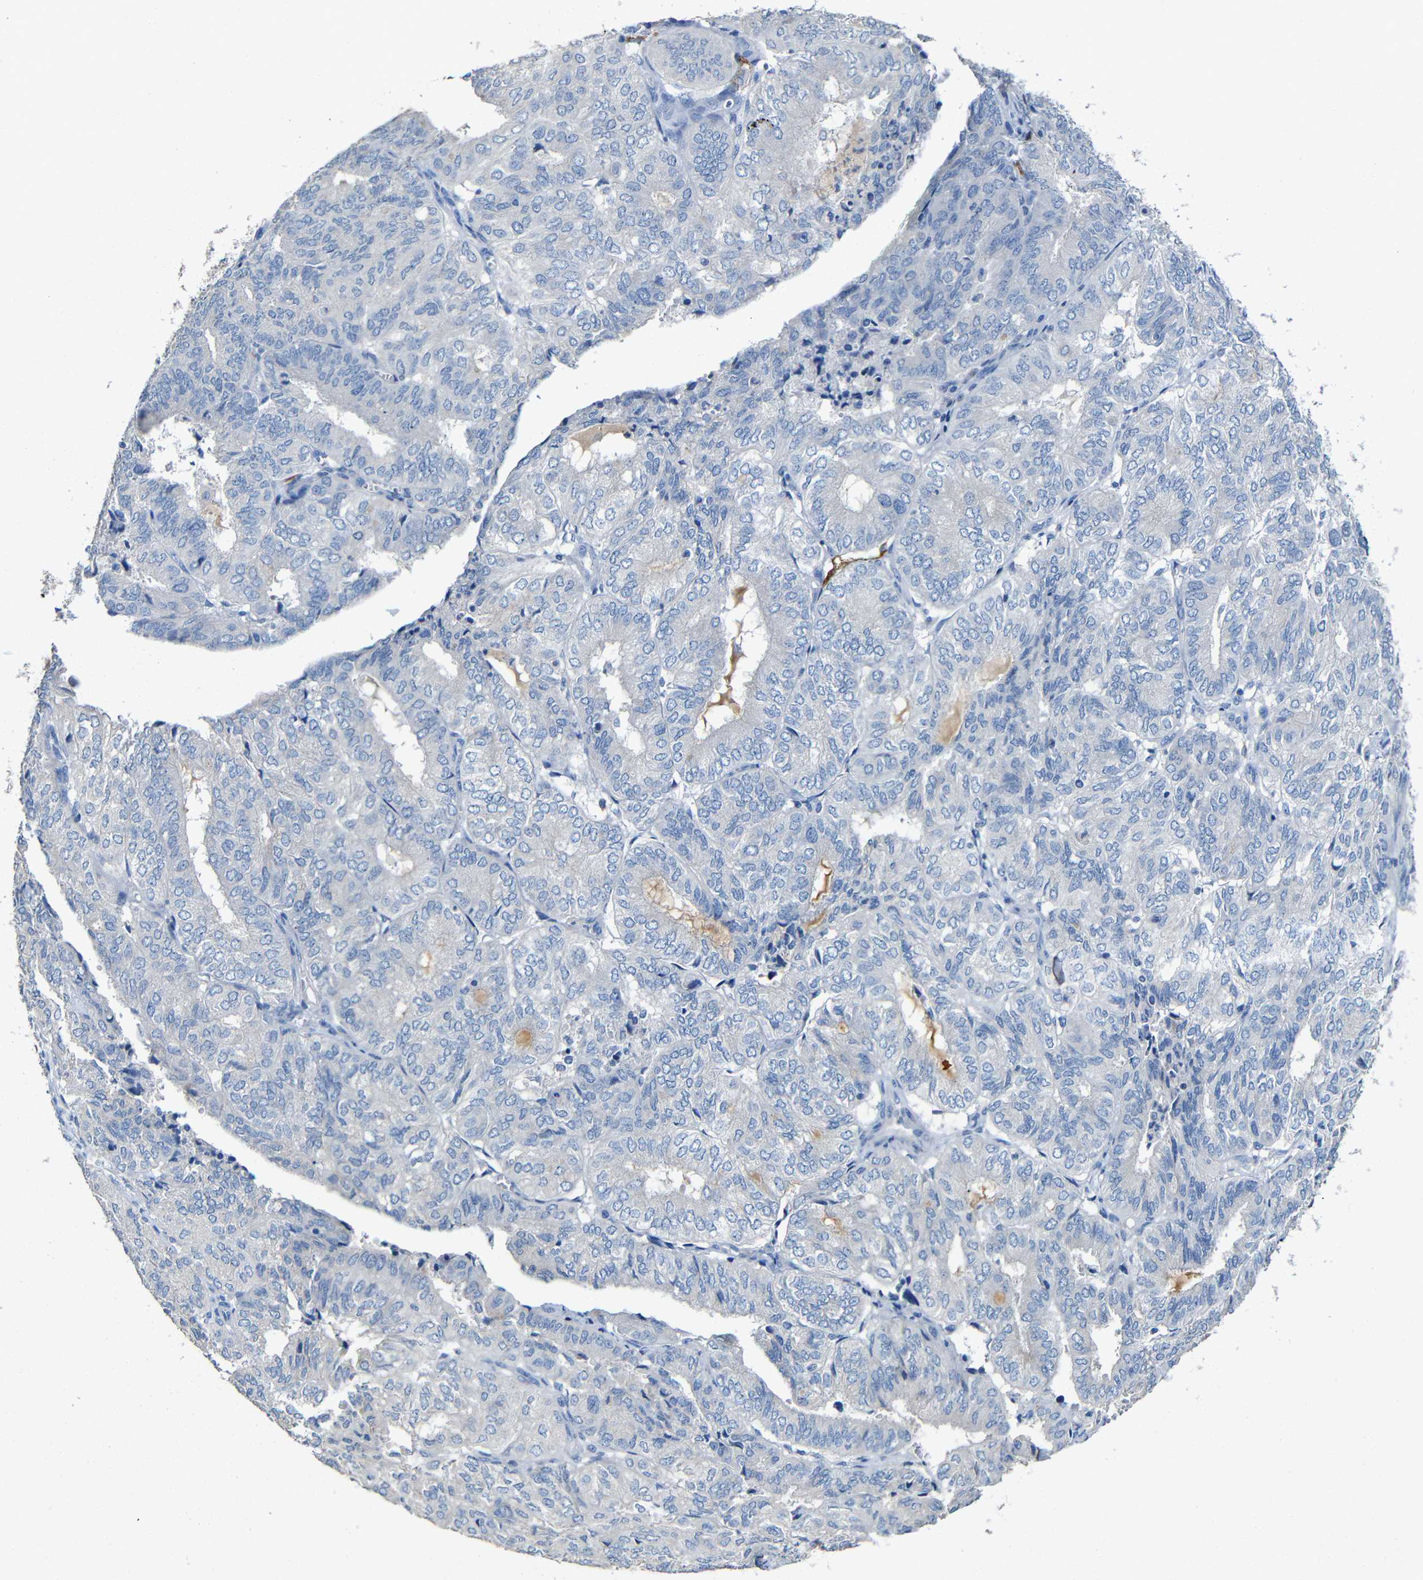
{"staining": {"intensity": "negative", "quantity": "none", "location": "none"}, "tissue": "endometrial cancer", "cell_type": "Tumor cells", "image_type": "cancer", "snomed": [{"axis": "morphology", "description": "Adenocarcinoma, NOS"}, {"axis": "topography", "description": "Uterus"}], "caption": "High power microscopy photomicrograph of an immunohistochemistry photomicrograph of endometrial adenocarcinoma, revealing no significant expression in tumor cells.", "gene": "ACKR2", "patient": {"sex": "female", "age": 60}}